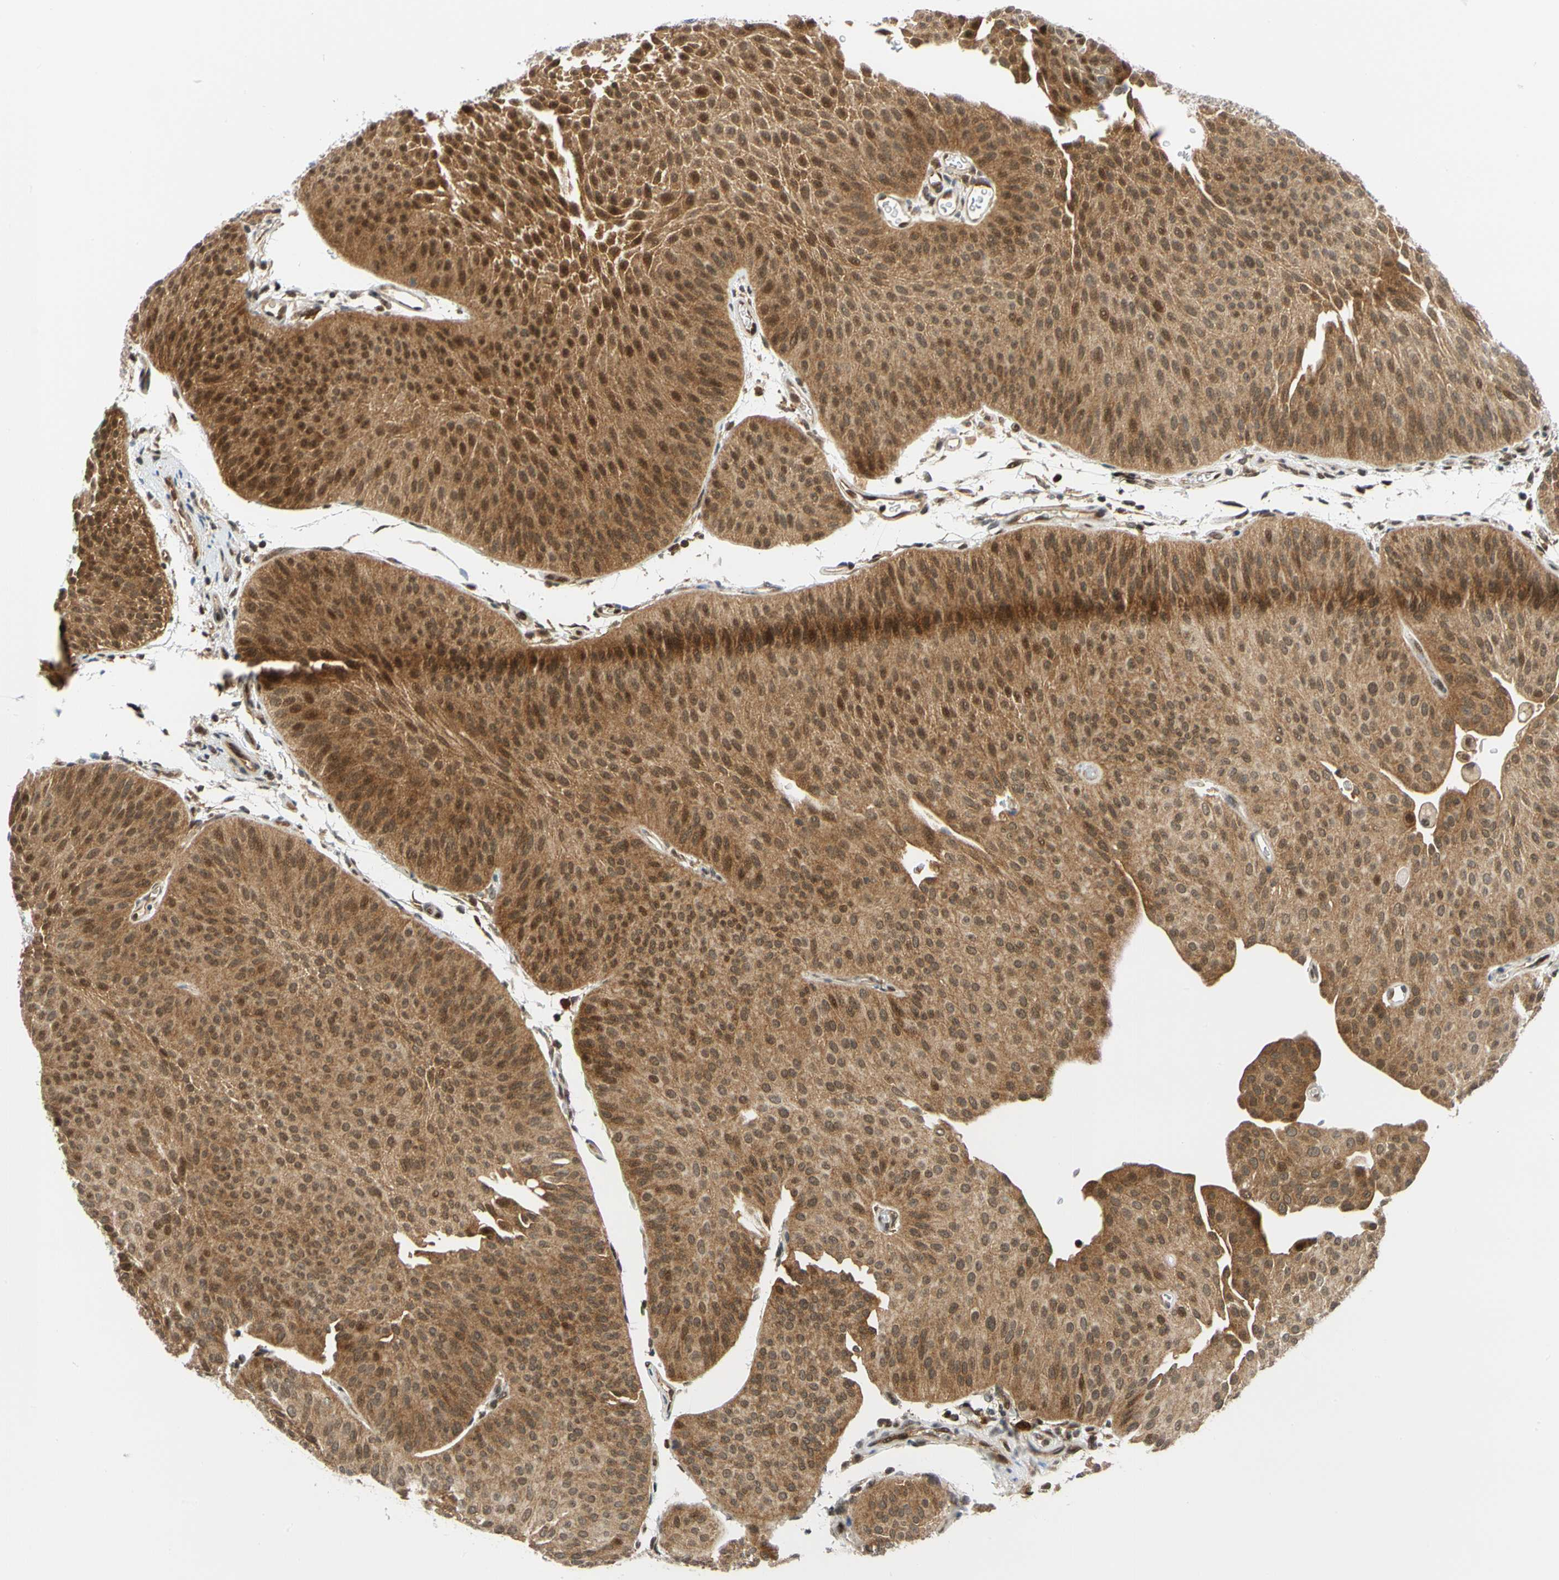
{"staining": {"intensity": "strong", "quantity": ">75%", "location": "cytoplasmic/membranous,nuclear"}, "tissue": "urothelial cancer", "cell_type": "Tumor cells", "image_type": "cancer", "snomed": [{"axis": "morphology", "description": "Urothelial carcinoma, Low grade"}, {"axis": "topography", "description": "Urinary bladder"}], "caption": "An IHC image of tumor tissue is shown. Protein staining in brown labels strong cytoplasmic/membranous and nuclear positivity in urothelial carcinoma (low-grade) within tumor cells. Nuclei are stained in blue.", "gene": "MAPK9", "patient": {"sex": "female", "age": 60}}